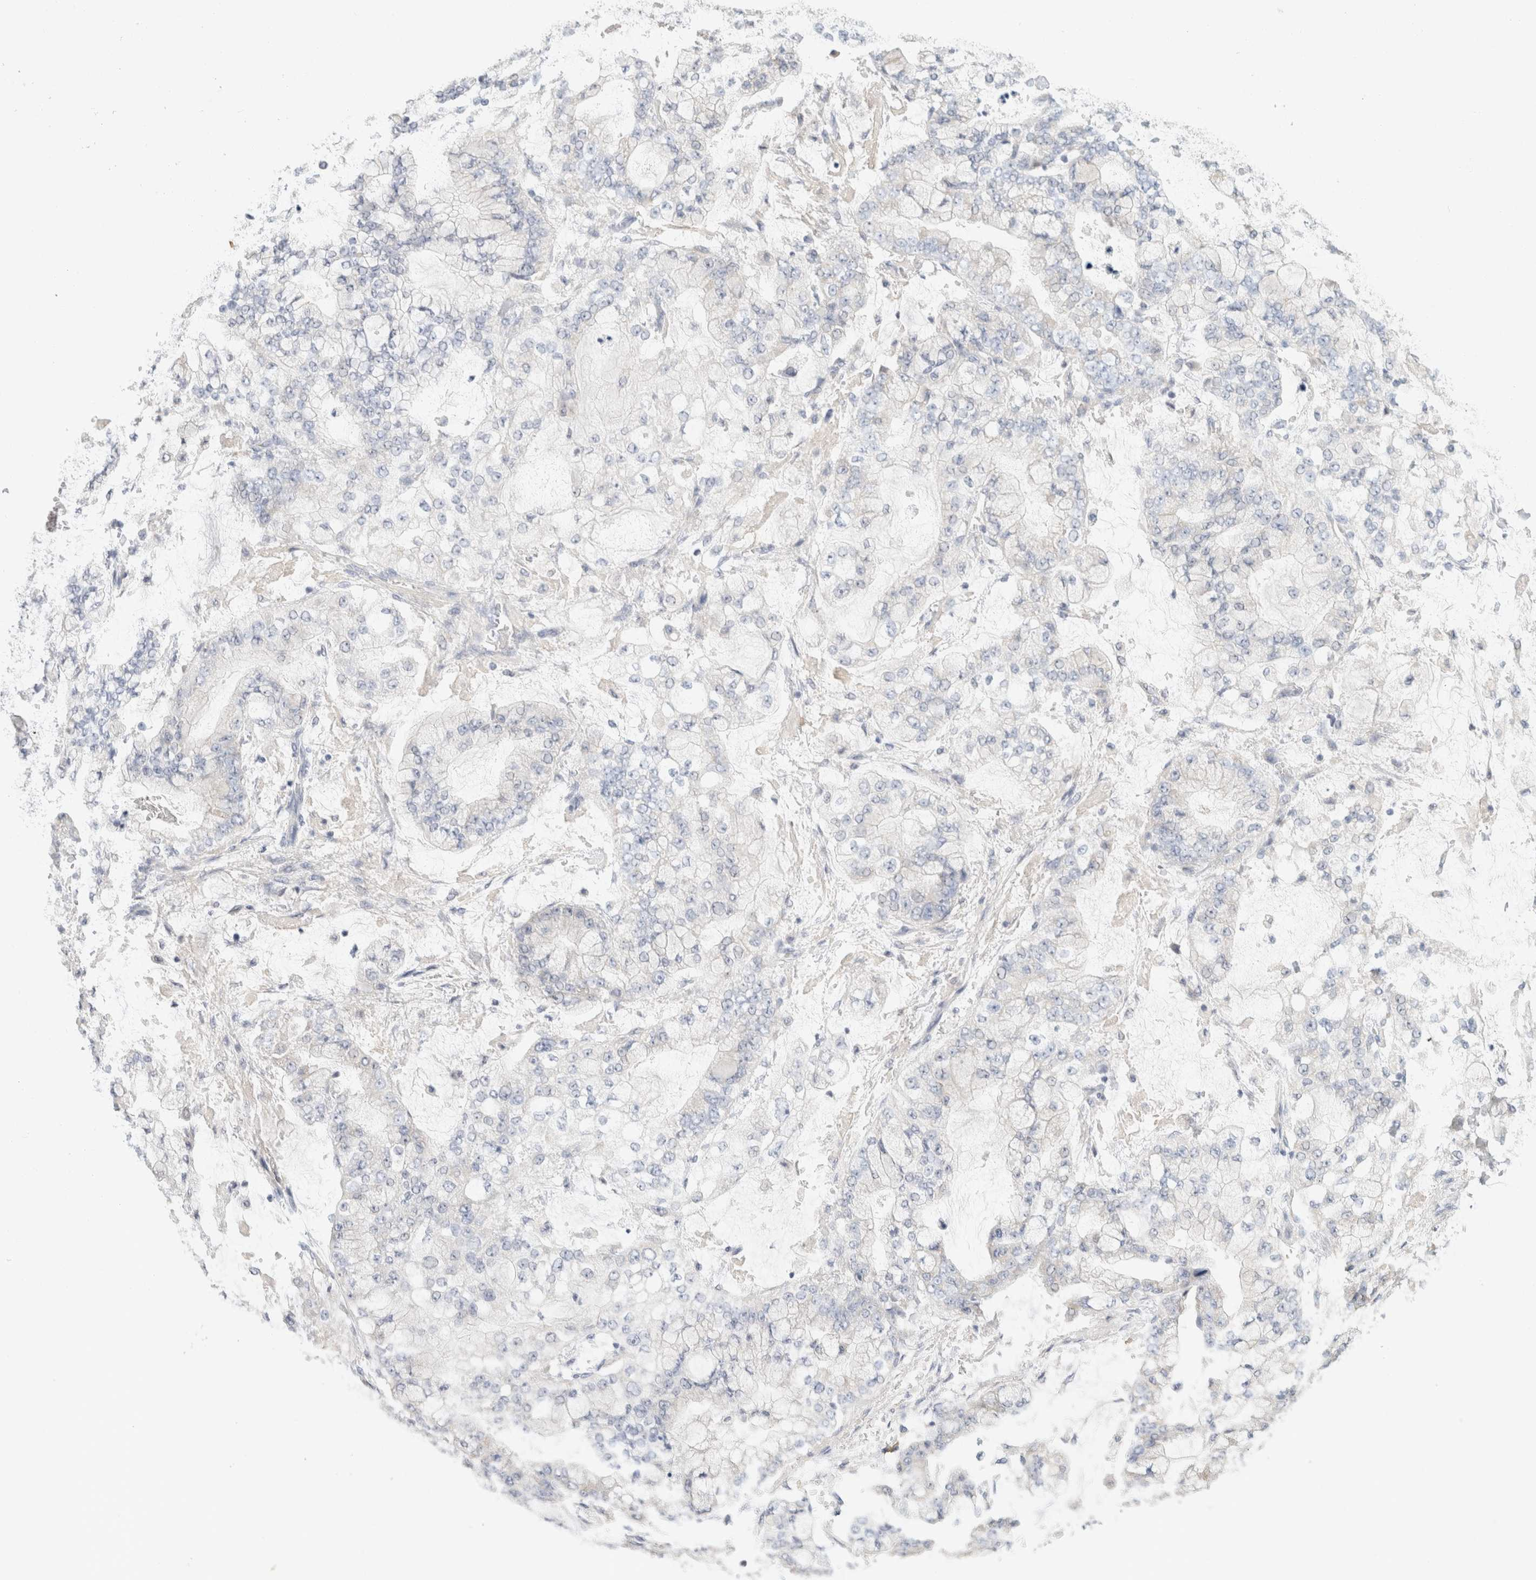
{"staining": {"intensity": "negative", "quantity": "none", "location": "none"}, "tissue": "stomach cancer", "cell_type": "Tumor cells", "image_type": "cancer", "snomed": [{"axis": "morphology", "description": "Adenocarcinoma, NOS"}, {"axis": "topography", "description": "Stomach"}], "caption": "This histopathology image is of stomach cancer stained with immunohistochemistry (IHC) to label a protein in brown with the nuclei are counter-stained blue. There is no expression in tumor cells.", "gene": "NEFM", "patient": {"sex": "male", "age": 76}}